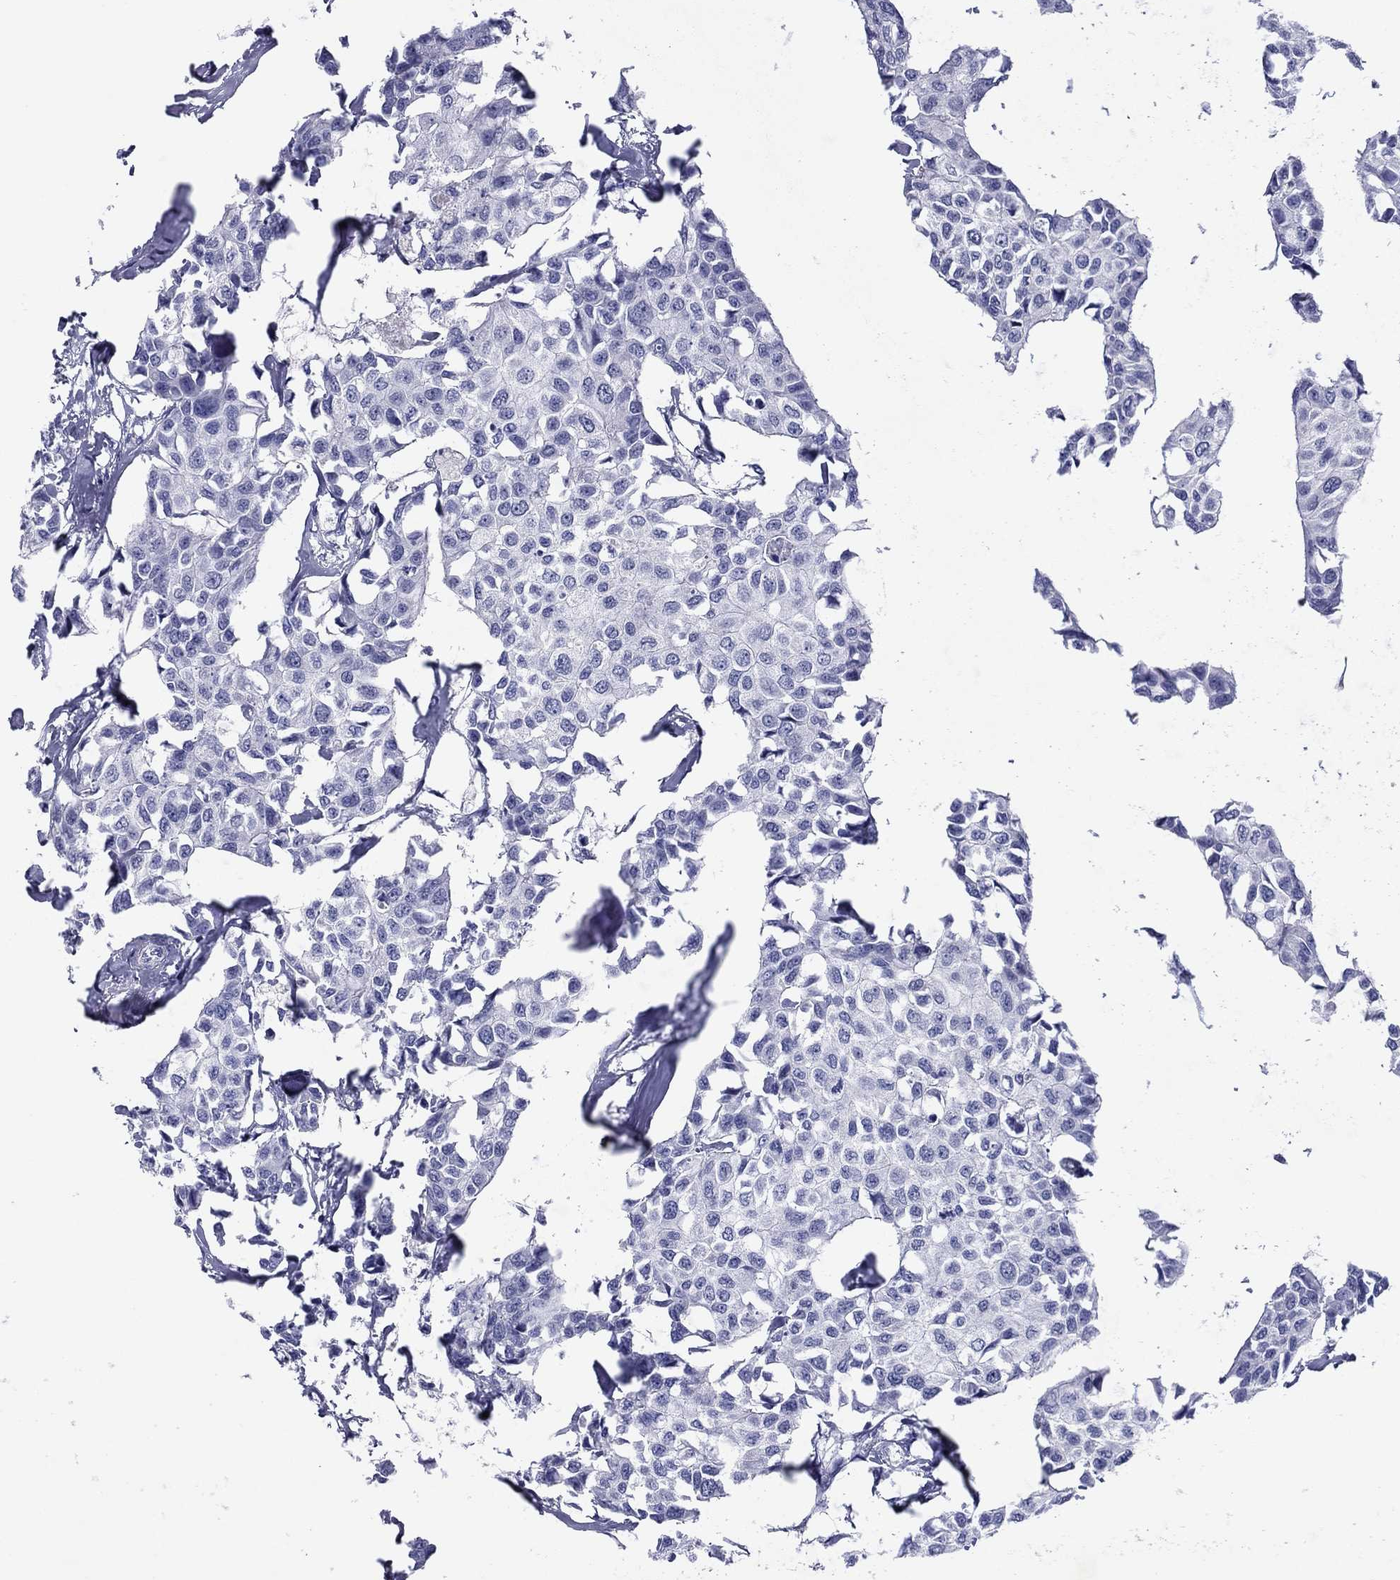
{"staining": {"intensity": "negative", "quantity": "none", "location": "none"}, "tissue": "breast cancer", "cell_type": "Tumor cells", "image_type": "cancer", "snomed": [{"axis": "morphology", "description": "Duct carcinoma"}, {"axis": "topography", "description": "Breast"}], "caption": "Intraductal carcinoma (breast) was stained to show a protein in brown. There is no significant positivity in tumor cells. Nuclei are stained in blue.", "gene": "TCFL5", "patient": {"sex": "female", "age": 80}}